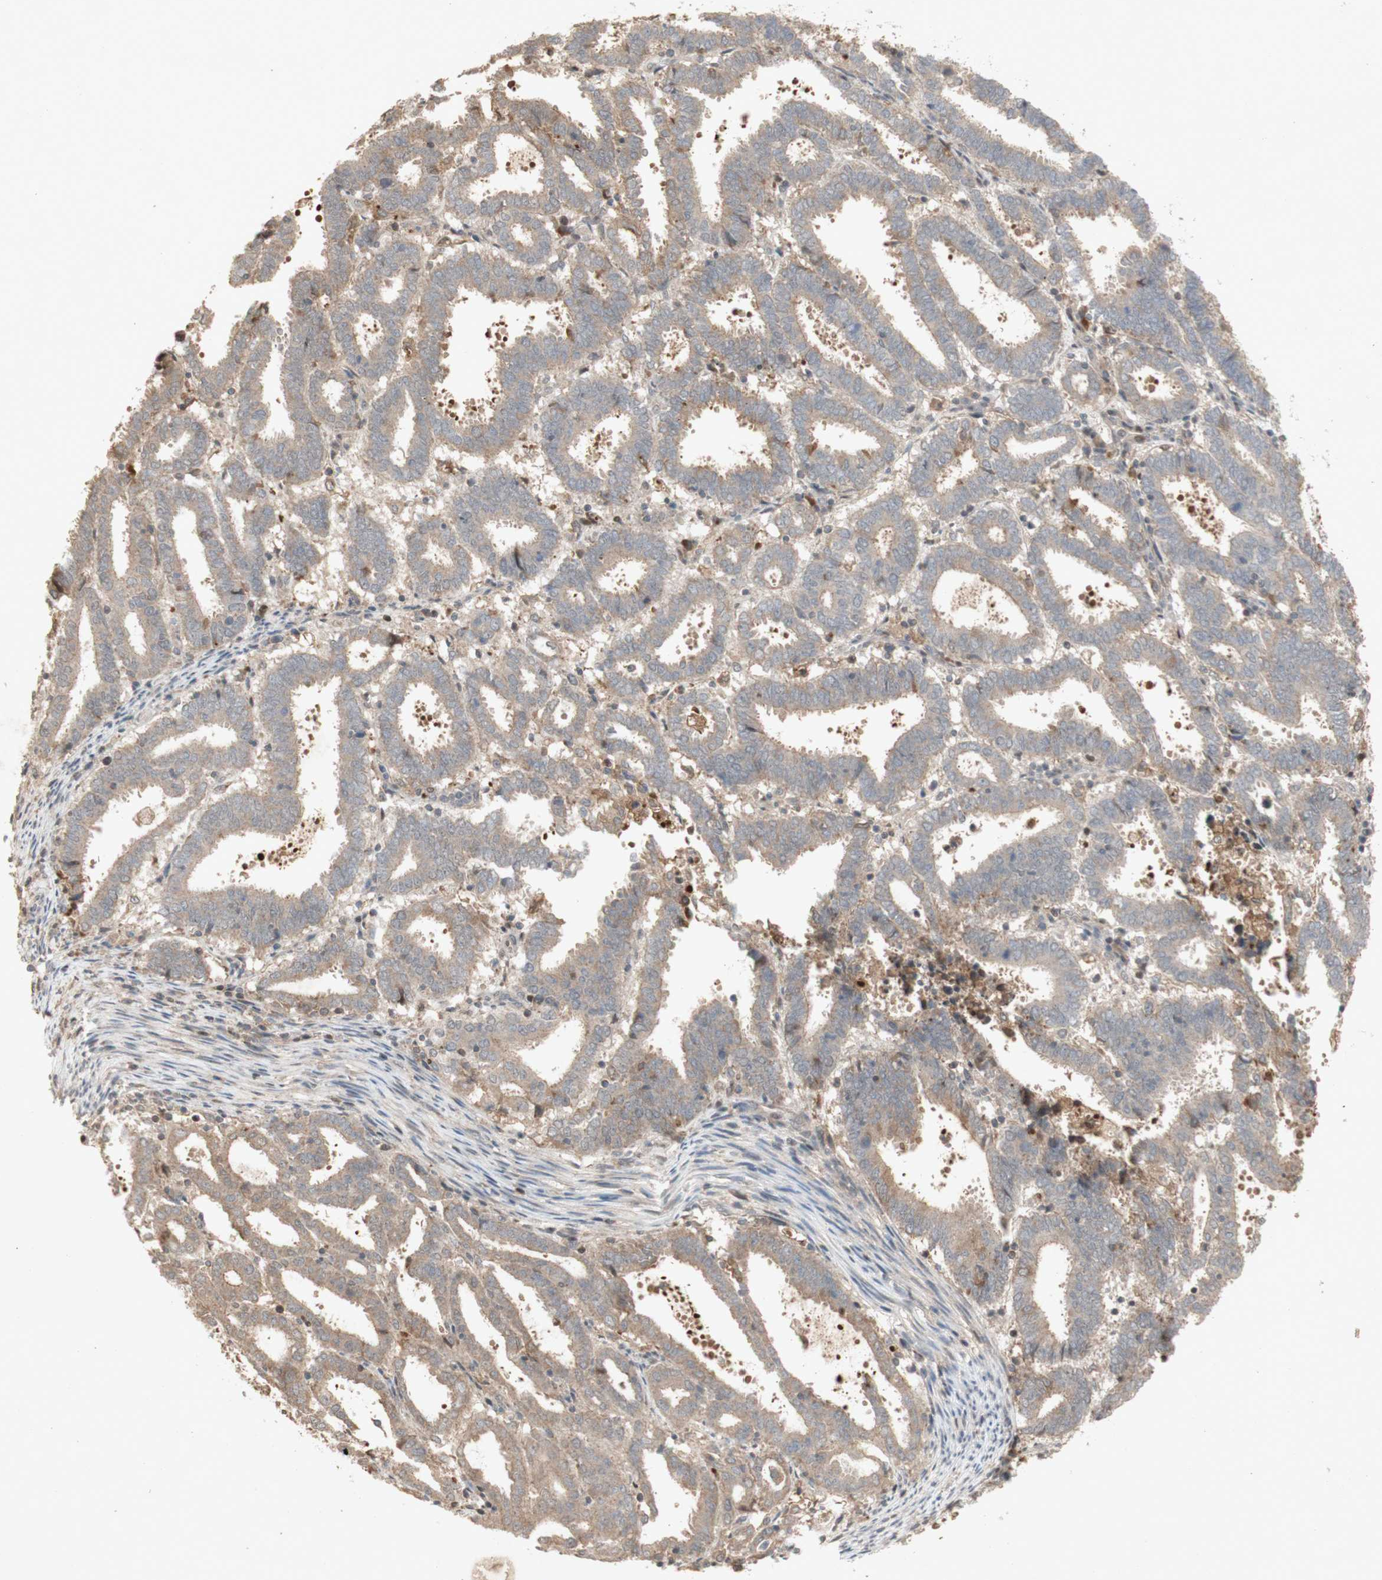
{"staining": {"intensity": "weak", "quantity": "25%-75%", "location": "cytoplasmic/membranous"}, "tissue": "endometrial cancer", "cell_type": "Tumor cells", "image_type": "cancer", "snomed": [{"axis": "morphology", "description": "Adenocarcinoma, NOS"}, {"axis": "topography", "description": "Uterus"}], "caption": "Protein staining exhibits weak cytoplasmic/membranous staining in about 25%-75% of tumor cells in endometrial cancer.", "gene": "NRG4", "patient": {"sex": "female", "age": 83}}